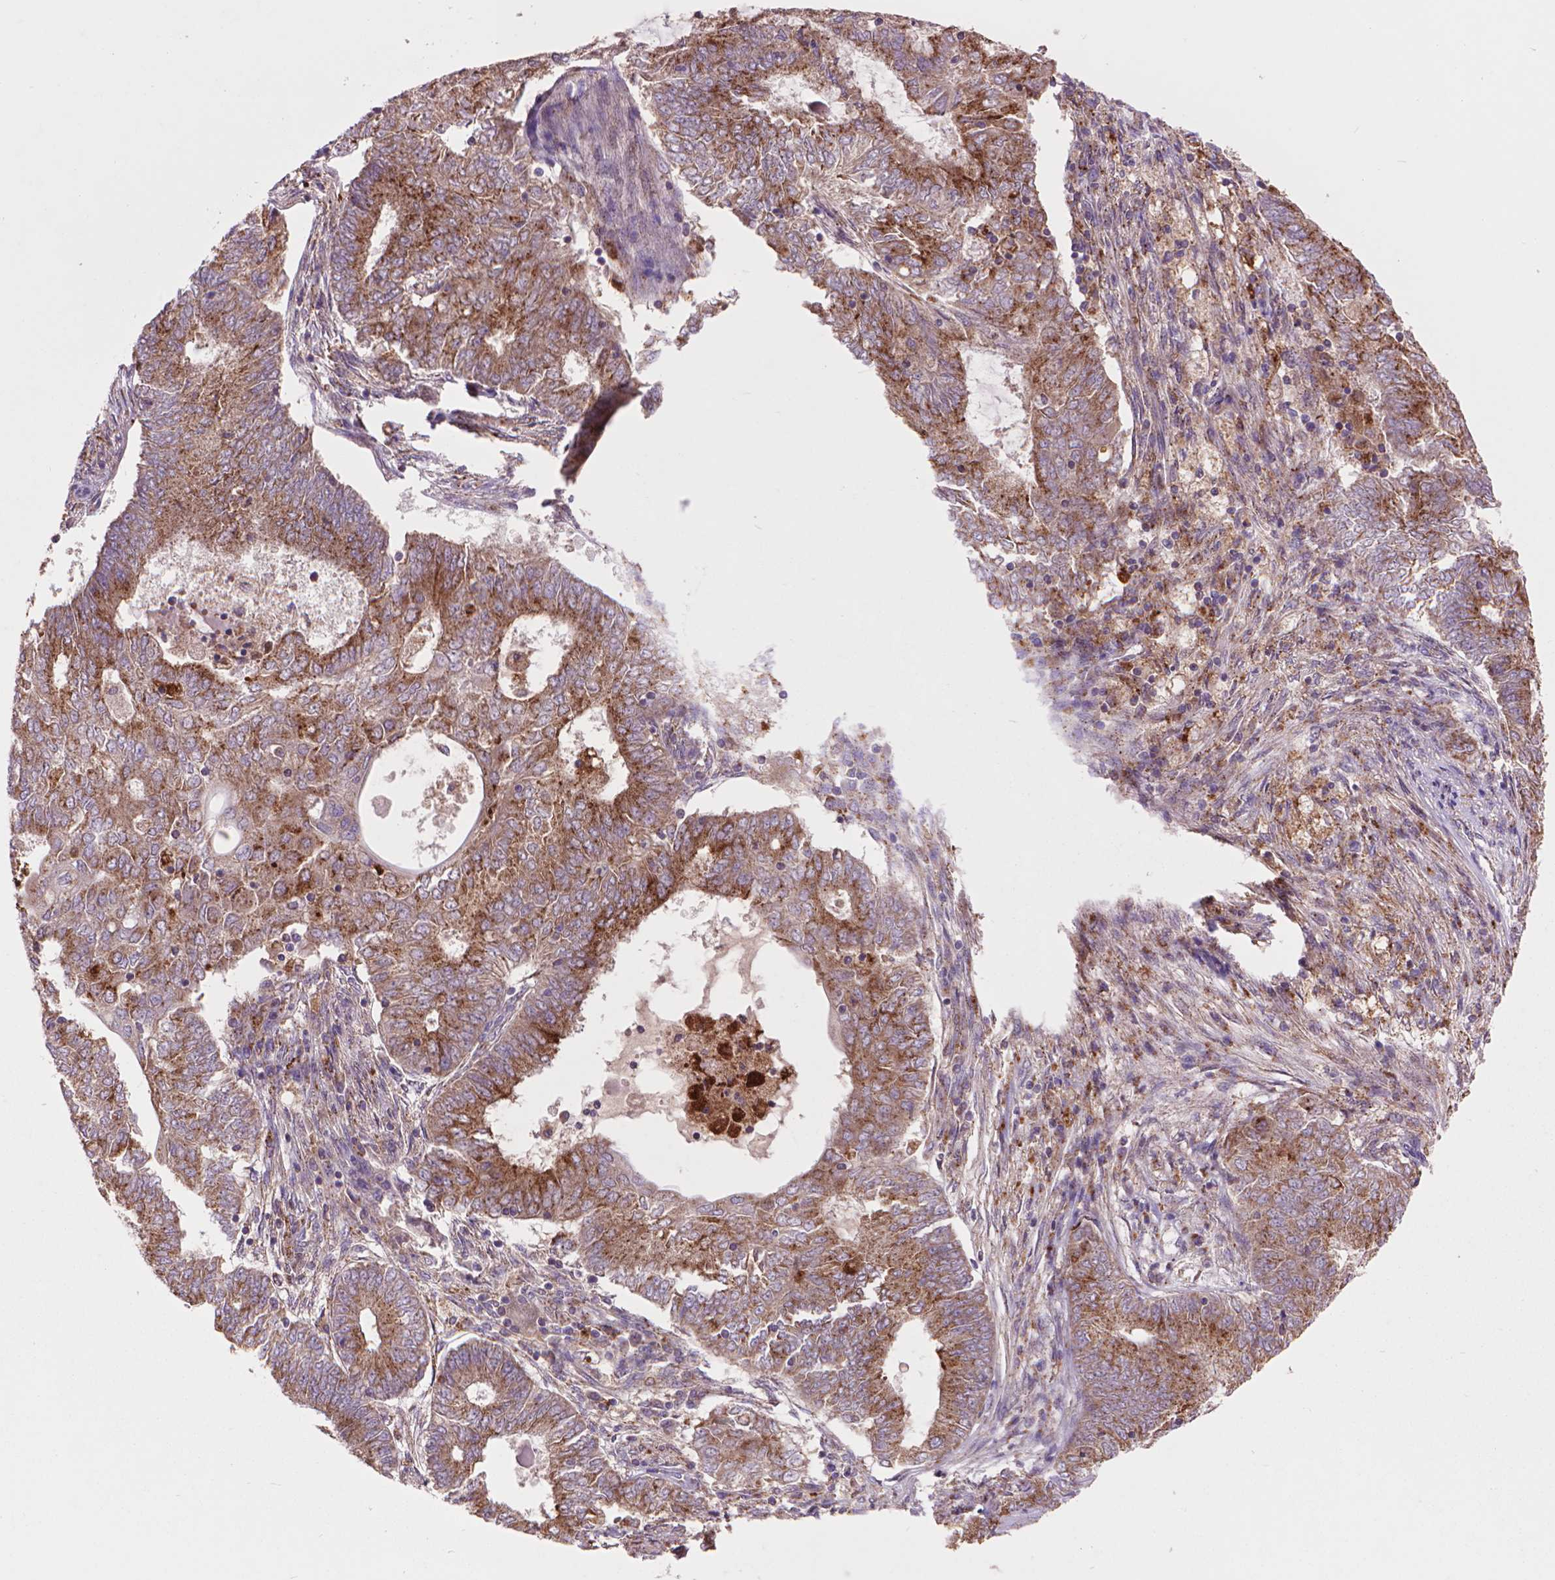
{"staining": {"intensity": "moderate", "quantity": ">75%", "location": "cytoplasmic/membranous"}, "tissue": "endometrial cancer", "cell_type": "Tumor cells", "image_type": "cancer", "snomed": [{"axis": "morphology", "description": "Adenocarcinoma, NOS"}, {"axis": "topography", "description": "Endometrium"}], "caption": "A brown stain highlights moderate cytoplasmic/membranous positivity of a protein in endometrial adenocarcinoma tumor cells. The protein is shown in brown color, while the nuclei are stained blue.", "gene": "GLB1", "patient": {"sex": "female", "age": 62}}